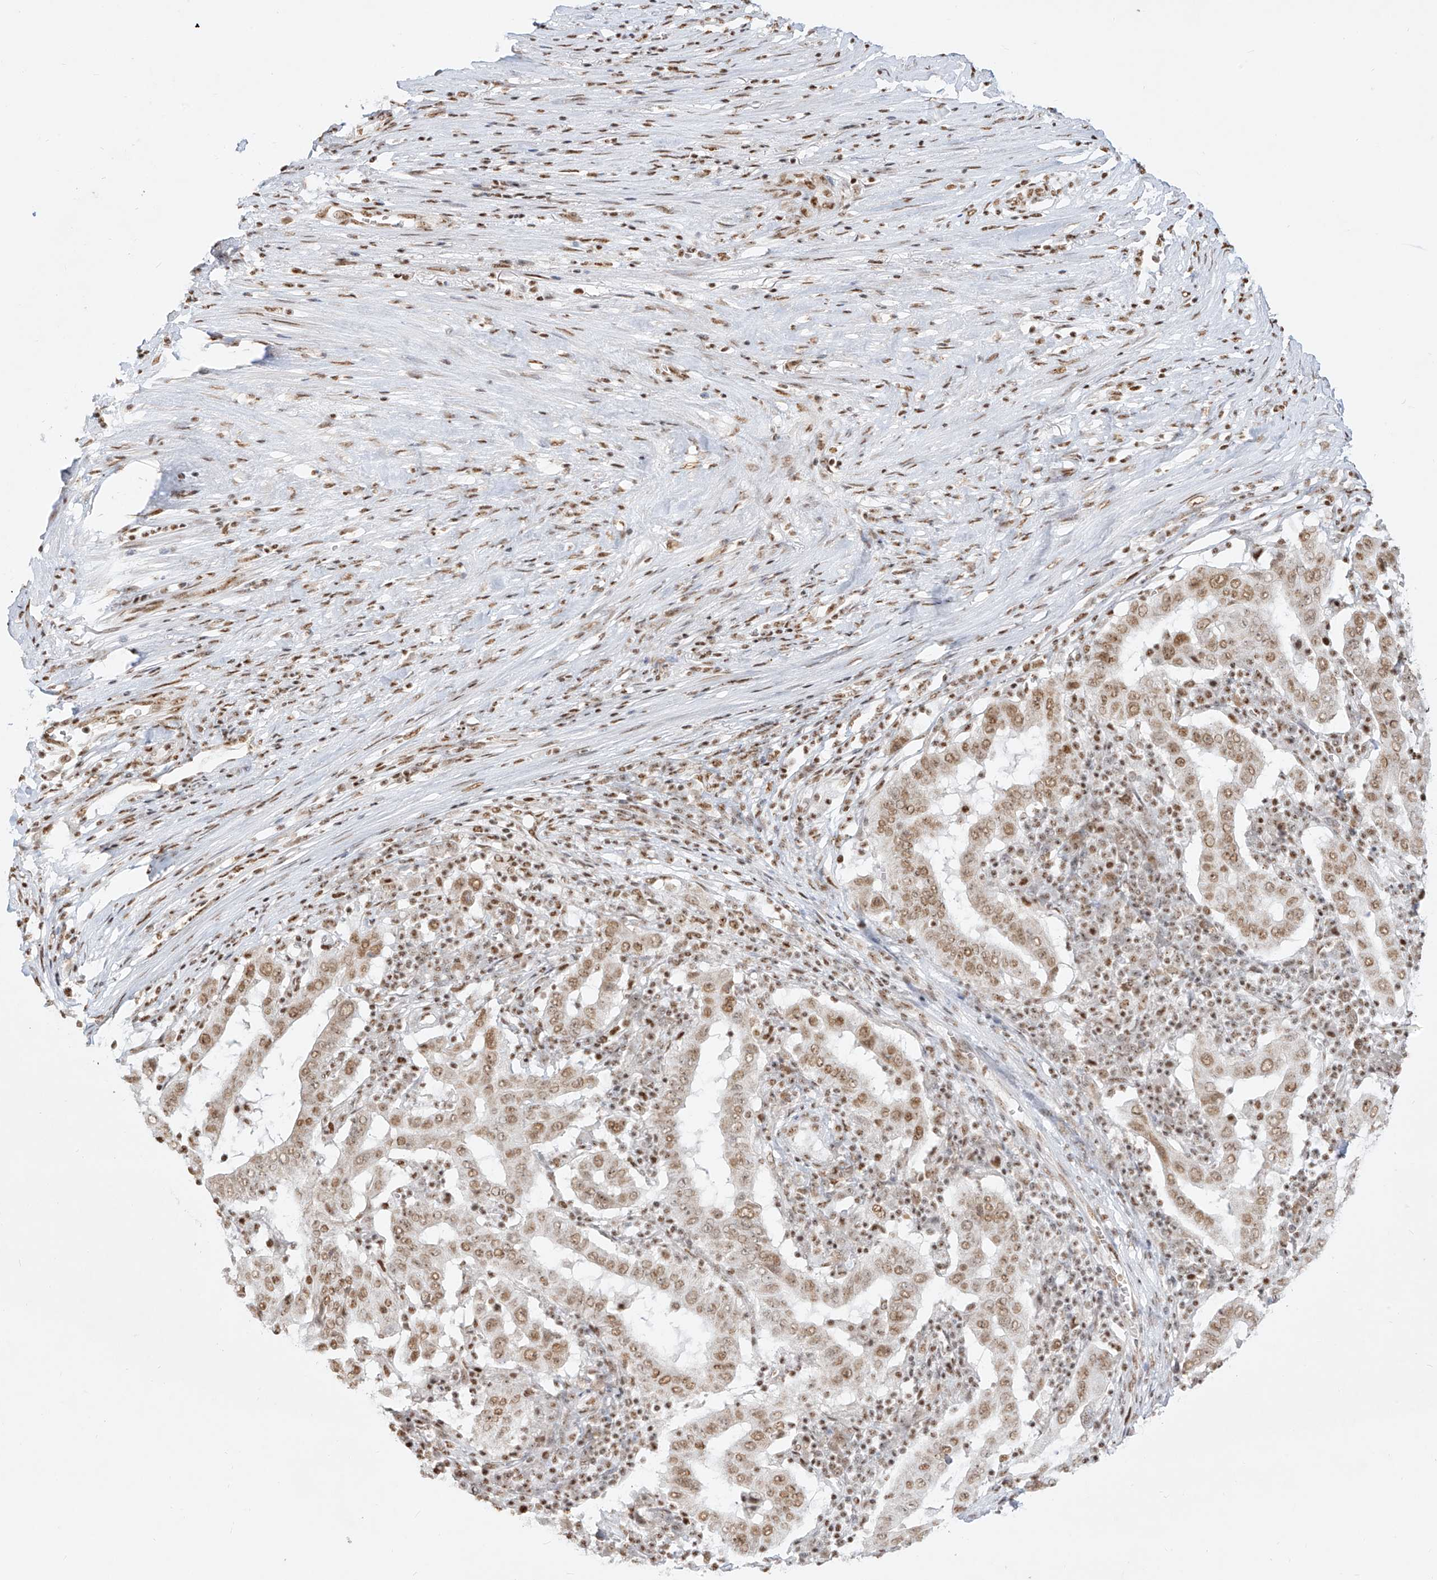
{"staining": {"intensity": "moderate", "quantity": ">75%", "location": "nuclear"}, "tissue": "pancreatic cancer", "cell_type": "Tumor cells", "image_type": "cancer", "snomed": [{"axis": "morphology", "description": "Adenocarcinoma, NOS"}, {"axis": "topography", "description": "Pancreas"}], "caption": "DAB (3,3'-diaminobenzidine) immunohistochemical staining of human pancreatic cancer (adenocarcinoma) demonstrates moderate nuclear protein expression in approximately >75% of tumor cells.", "gene": "NHSL1", "patient": {"sex": "male", "age": 63}}